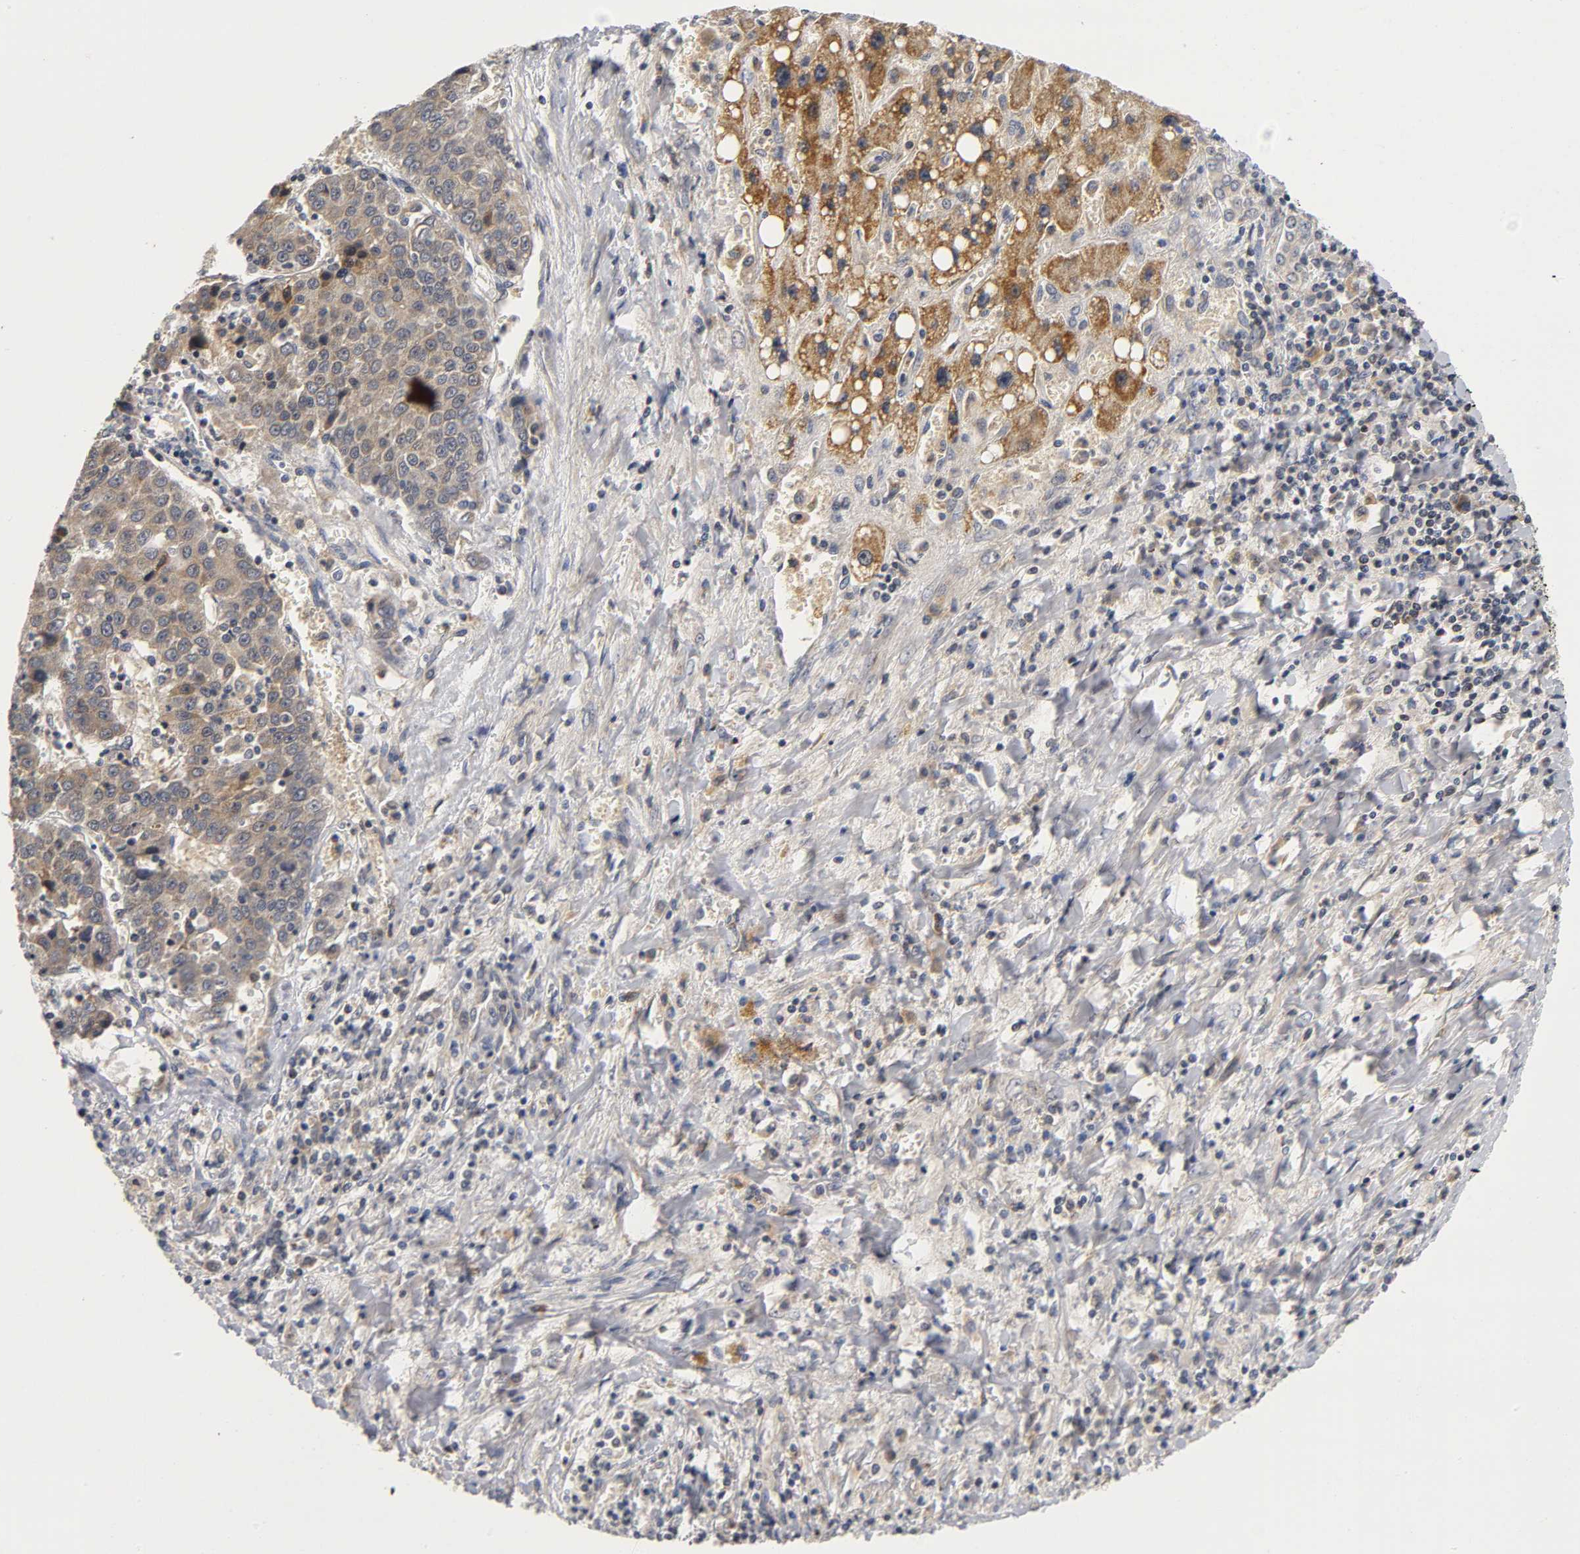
{"staining": {"intensity": "moderate", "quantity": ">75%", "location": "cytoplasmic/membranous"}, "tissue": "liver cancer", "cell_type": "Tumor cells", "image_type": "cancer", "snomed": [{"axis": "morphology", "description": "Carcinoma, Hepatocellular, NOS"}, {"axis": "topography", "description": "Liver"}], "caption": "Protein analysis of liver cancer tissue reveals moderate cytoplasmic/membranous positivity in approximately >75% of tumor cells. (DAB IHC with brightfield microscopy, high magnification).", "gene": "NRP1", "patient": {"sex": "female", "age": 53}}